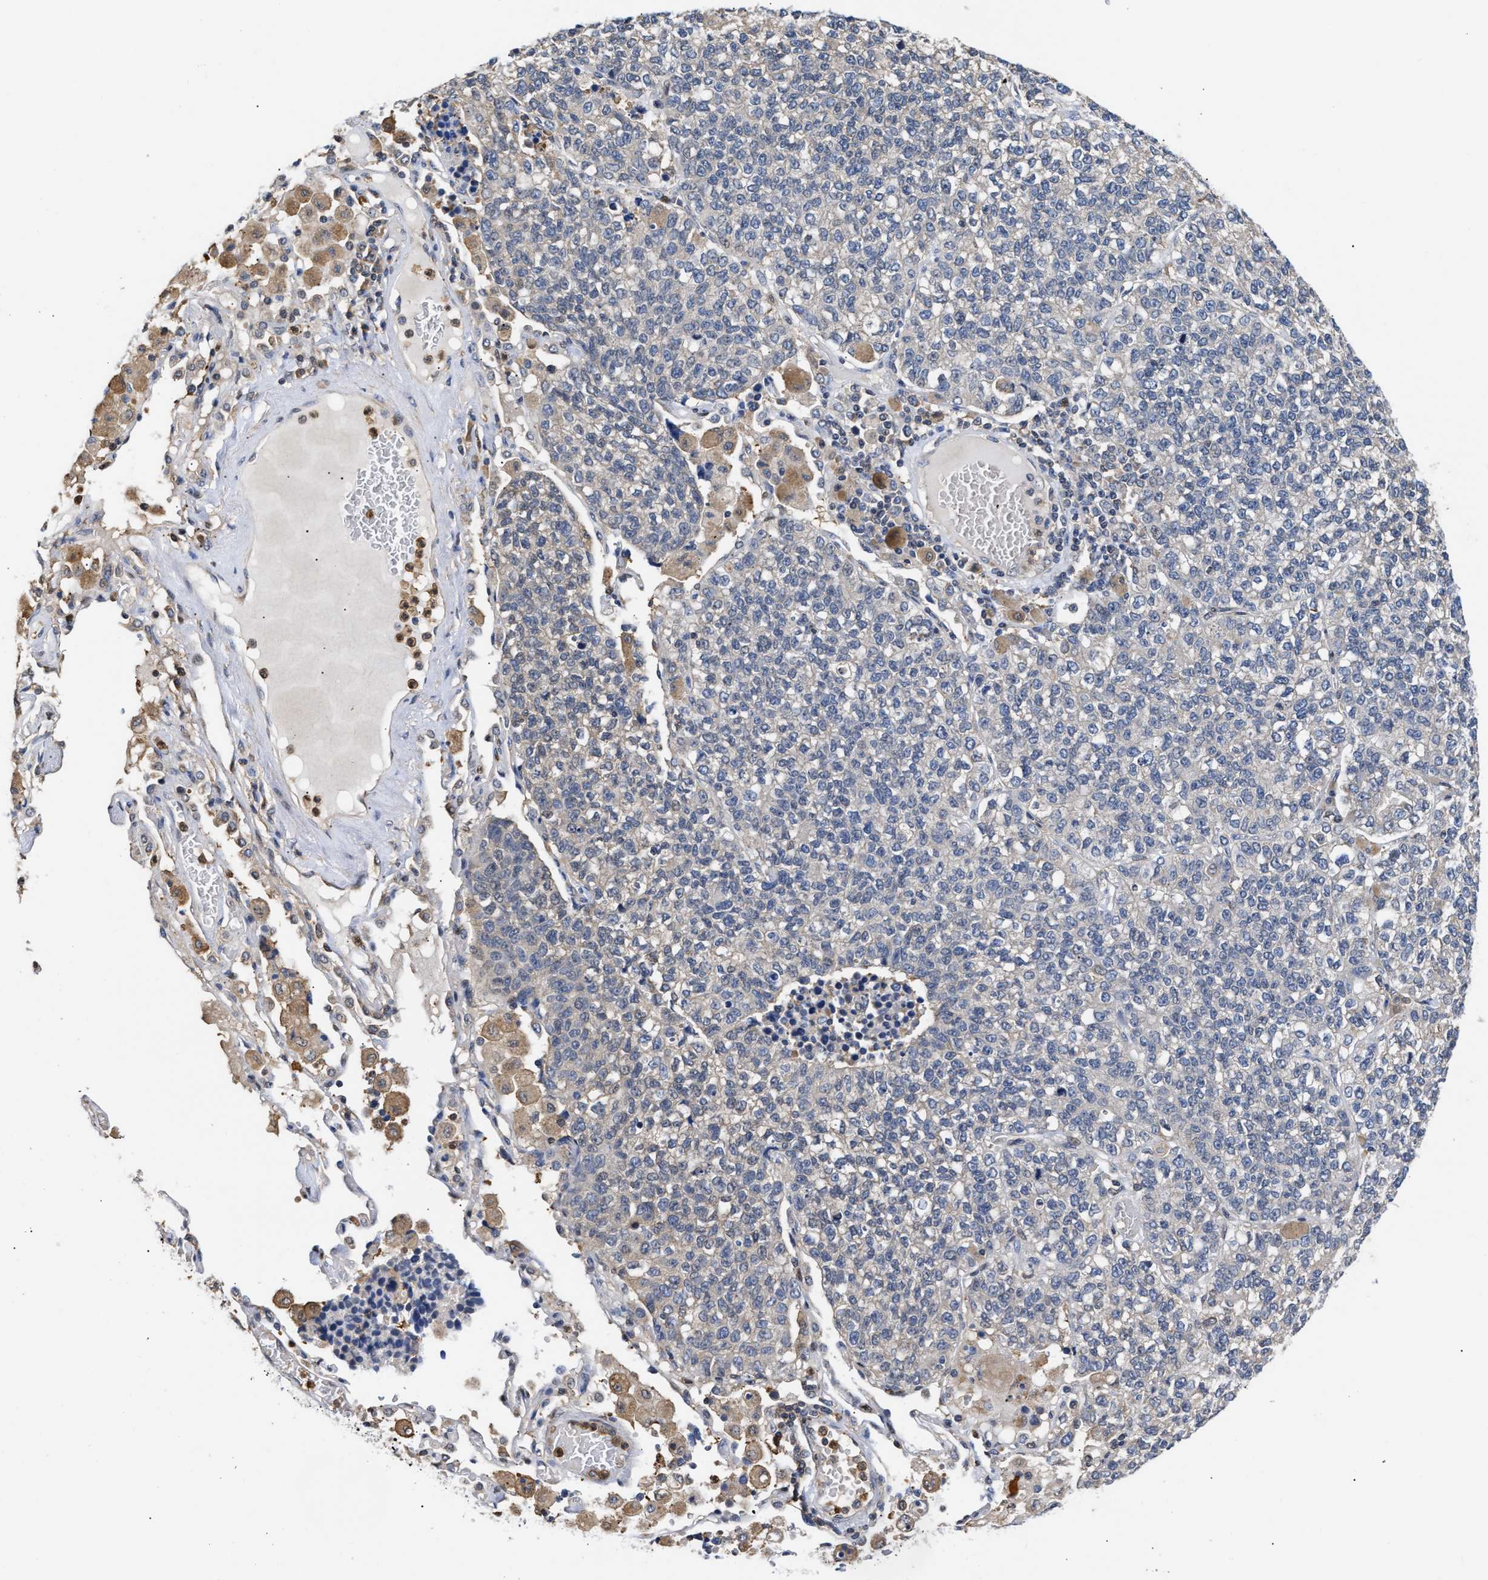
{"staining": {"intensity": "negative", "quantity": "none", "location": "none"}, "tissue": "lung cancer", "cell_type": "Tumor cells", "image_type": "cancer", "snomed": [{"axis": "morphology", "description": "Adenocarcinoma, NOS"}, {"axis": "topography", "description": "Lung"}], "caption": "Immunohistochemistry (IHC) micrograph of neoplastic tissue: human adenocarcinoma (lung) stained with DAB shows no significant protein staining in tumor cells. (DAB immunohistochemistry visualized using brightfield microscopy, high magnification).", "gene": "KLHDC1", "patient": {"sex": "male", "age": 49}}